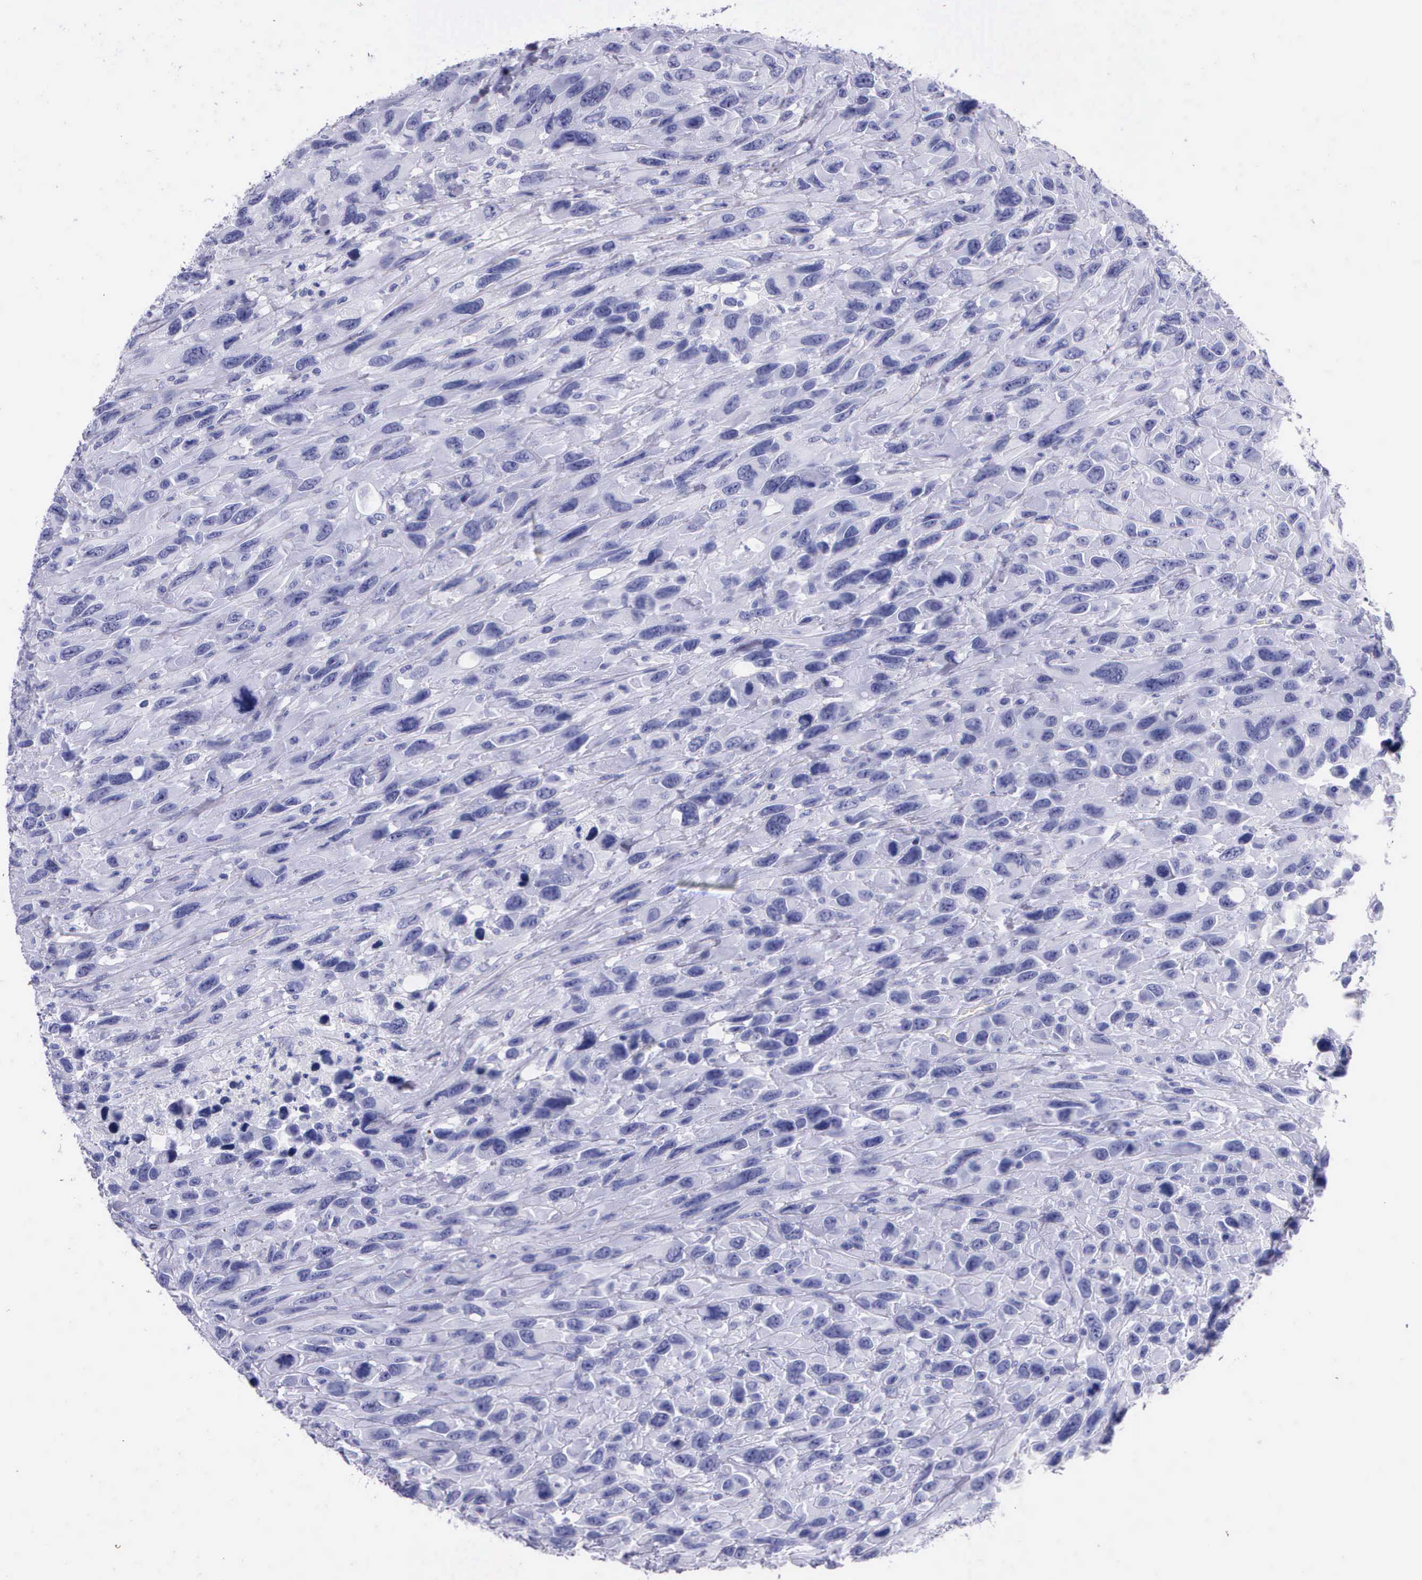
{"staining": {"intensity": "negative", "quantity": "none", "location": "none"}, "tissue": "renal cancer", "cell_type": "Tumor cells", "image_type": "cancer", "snomed": [{"axis": "morphology", "description": "Adenocarcinoma, NOS"}, {"axis": "topography", "description": "Kidney"}], "caption": "Tumor cells are negative for brown protein staining in adenocarcinoma (renal). (DAB IHC with hematoxylin counter stain).", "gene": "KLK3", "patient": {"sex": "male", "age": 79}}